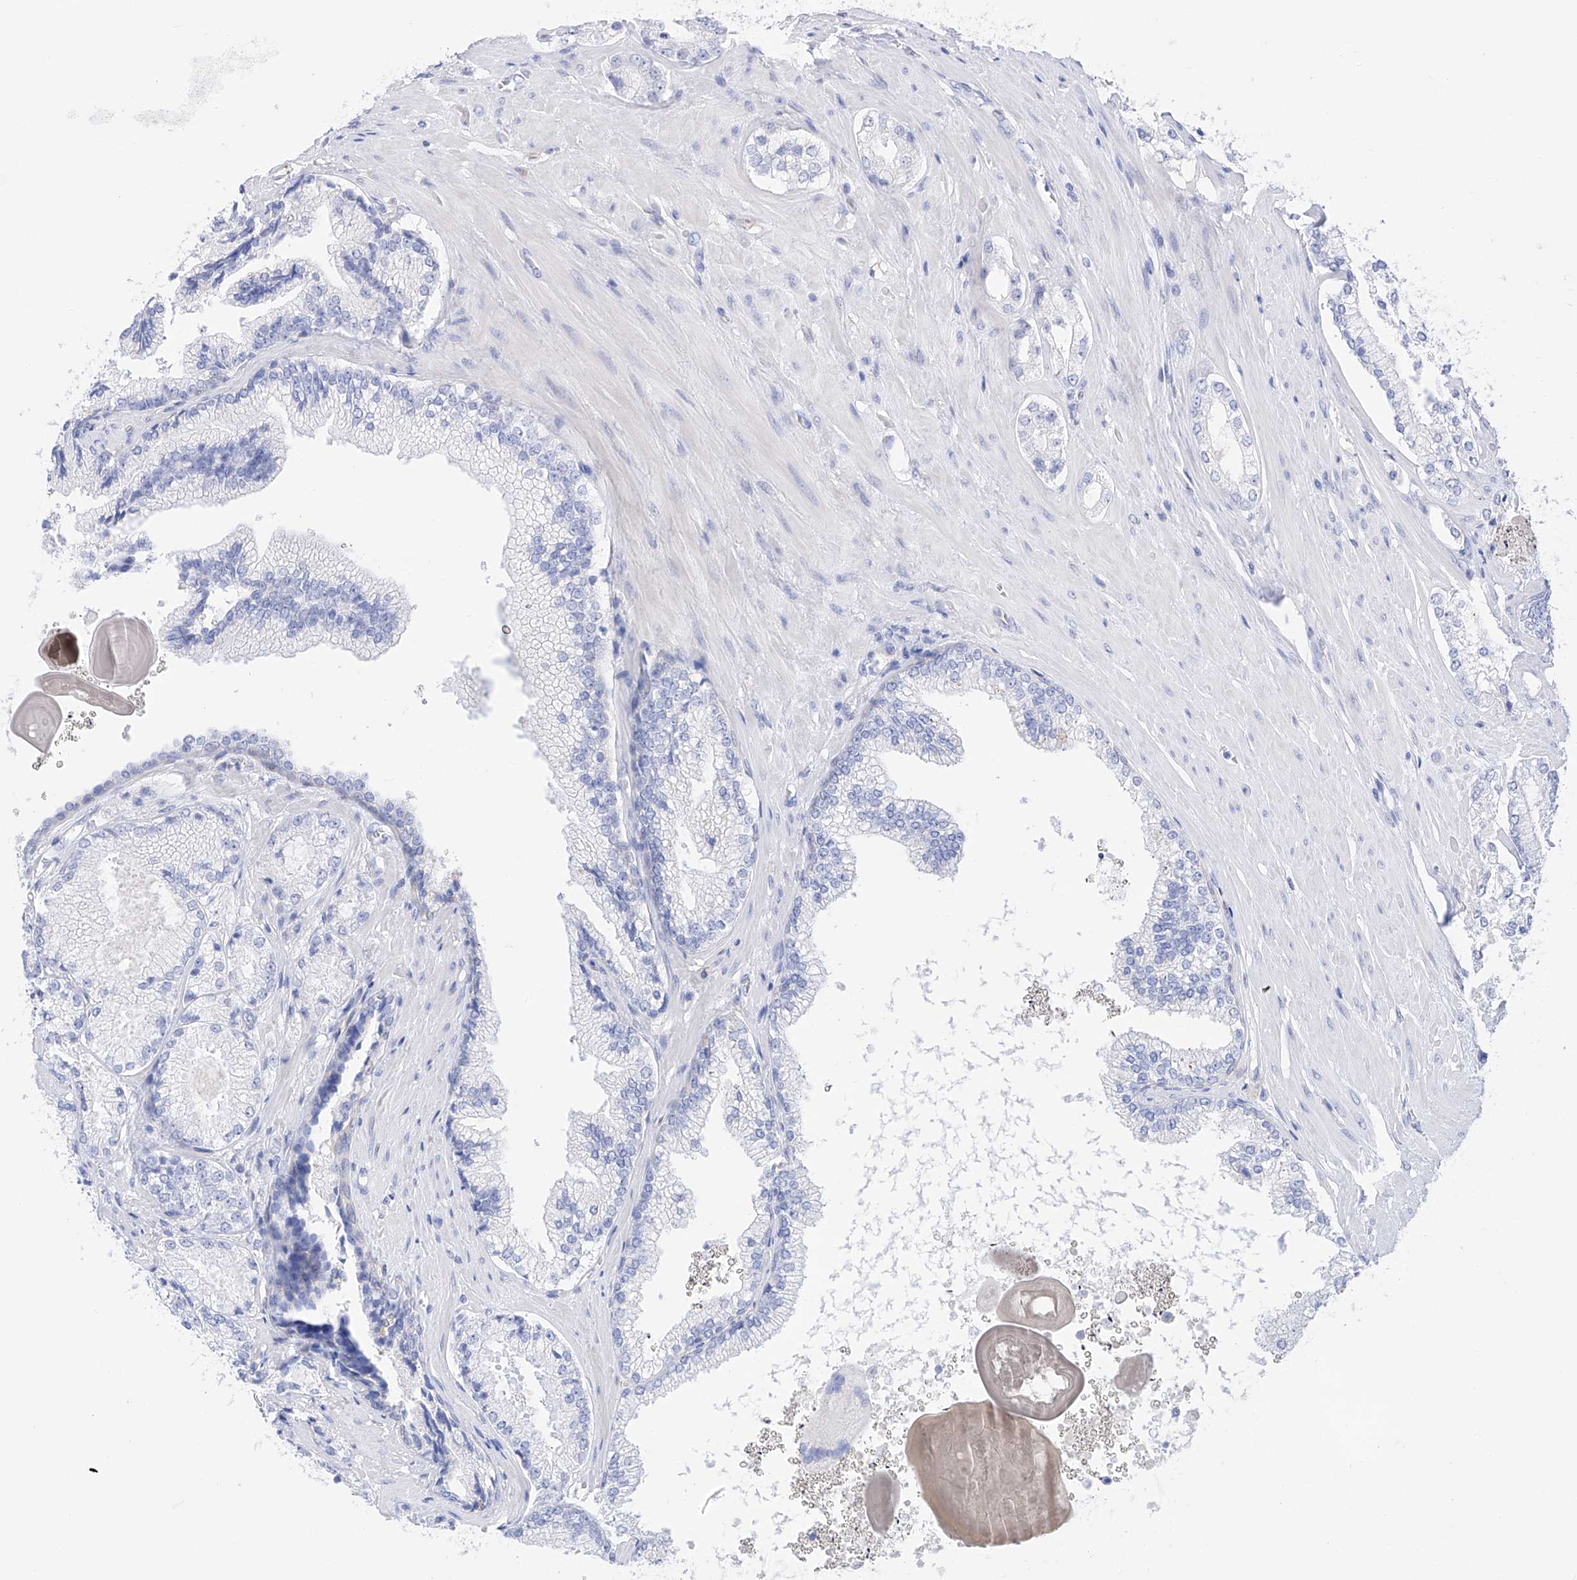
{"staining": {"intensity": "negative", "quantity": "none", "location": "none"}, "tissue": "prostate cancer", "cell_type": "Tumor cells", "image_type": "cancer", "snomed": [{"axis": "morphology", "description": "Adenocarcinoma, High grade"}, {"axis": "topography", "description": "Prostate"}], "caption": "A high-resolution micrograph shows IHC staining of prostate cancer (adenocarcinoma (high-grade)), which exhibits no significant expression in tumor cells. (DAB IHC visualized using brightfield microscopy, high magnification).", "gene": "TRPC7", "patient": {"sex": "male", "age": 73}}